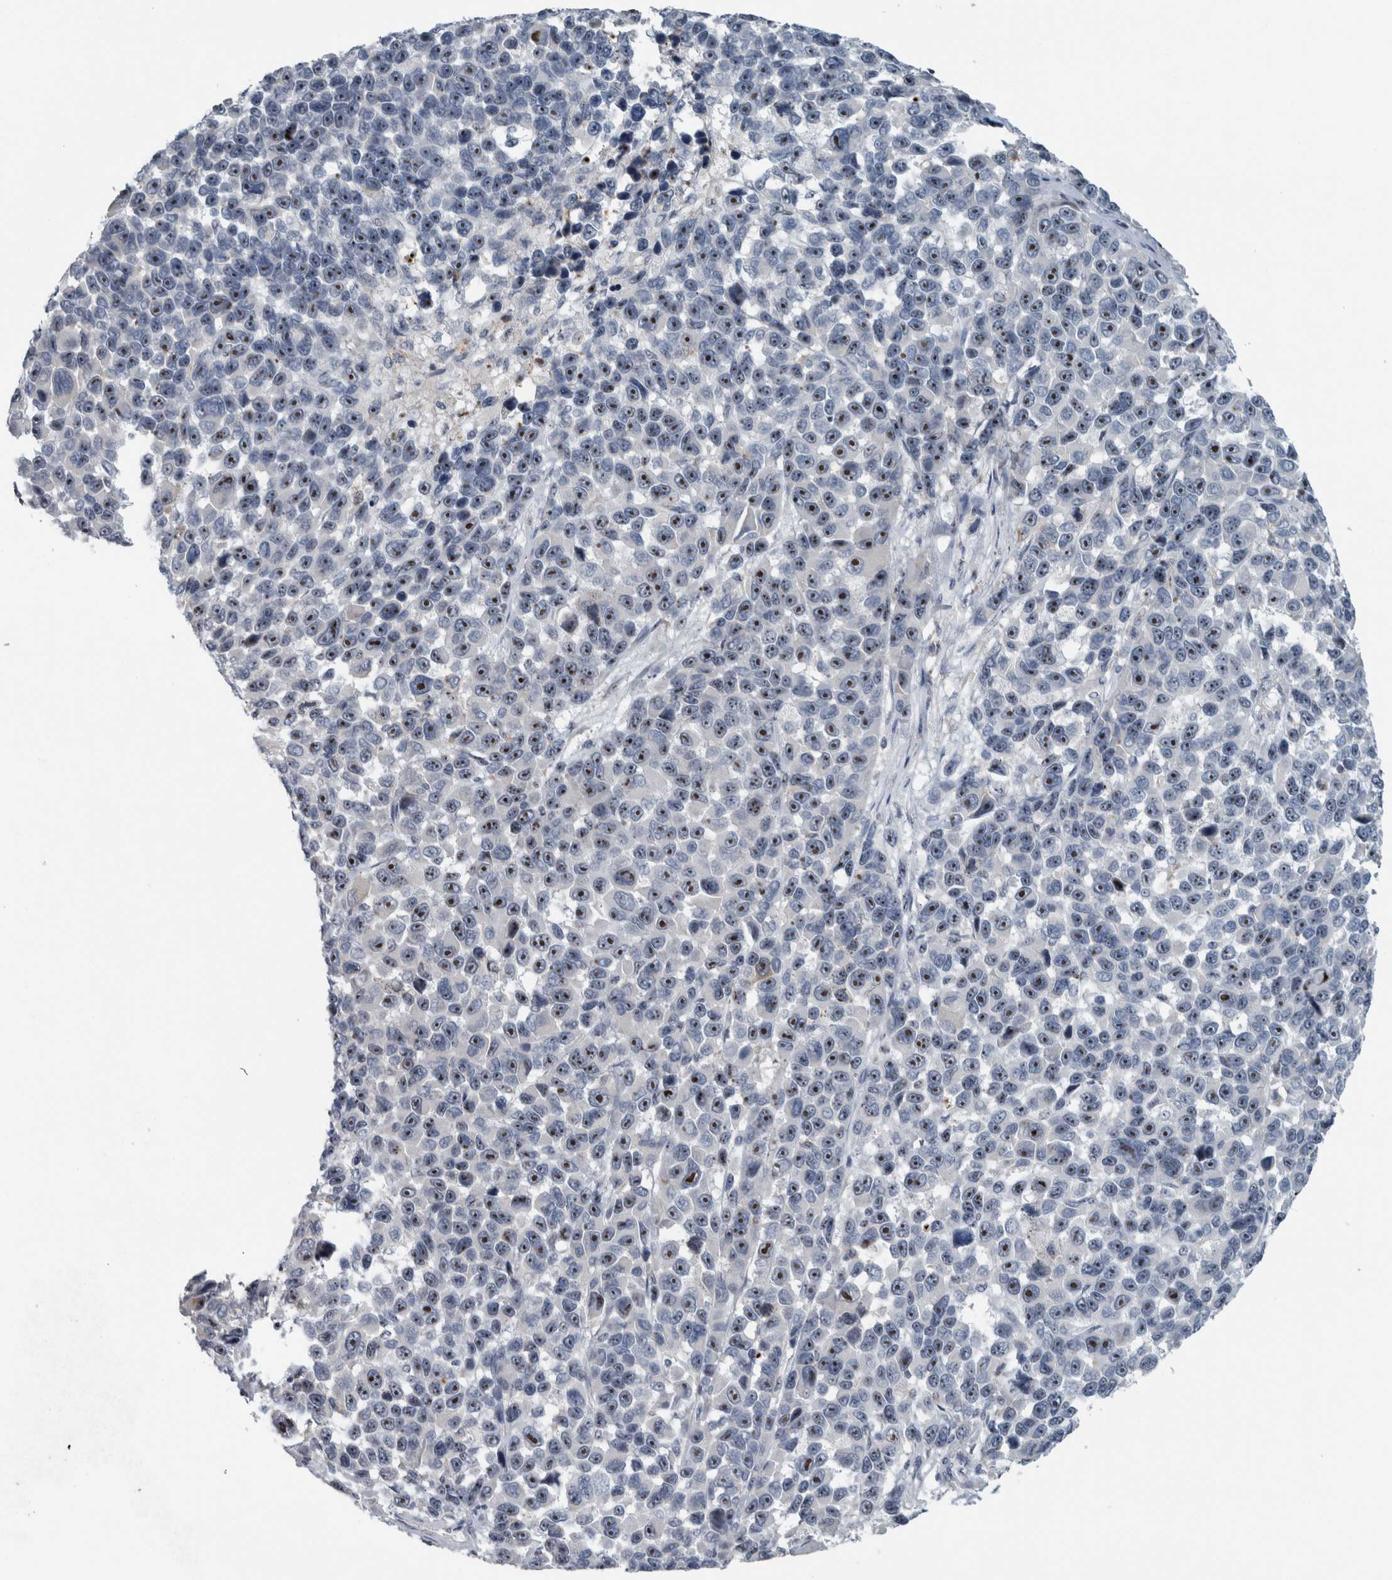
{"staining": {"intensity": "moderate", "quantity": ">75%", "location": "nuclear"}, "tissue": "melanoma", "cell_type": "Tumor cells", "image_type": "cancer", "snomed": [{"axis": "morphology", "description": "Malignant melanoma, NOS"}, {"axis": "topography", "description": "Skin"}], "caption": "IHC image of neoplastic tissue: human melanoma stained using IHC displays medium levels of moderate protein expression localized specifically in the nuclear of tumor cells, appearing as a nuclear brown color.", "gene": "UTP6", "patient": {"sex": "male", "age": 53}}